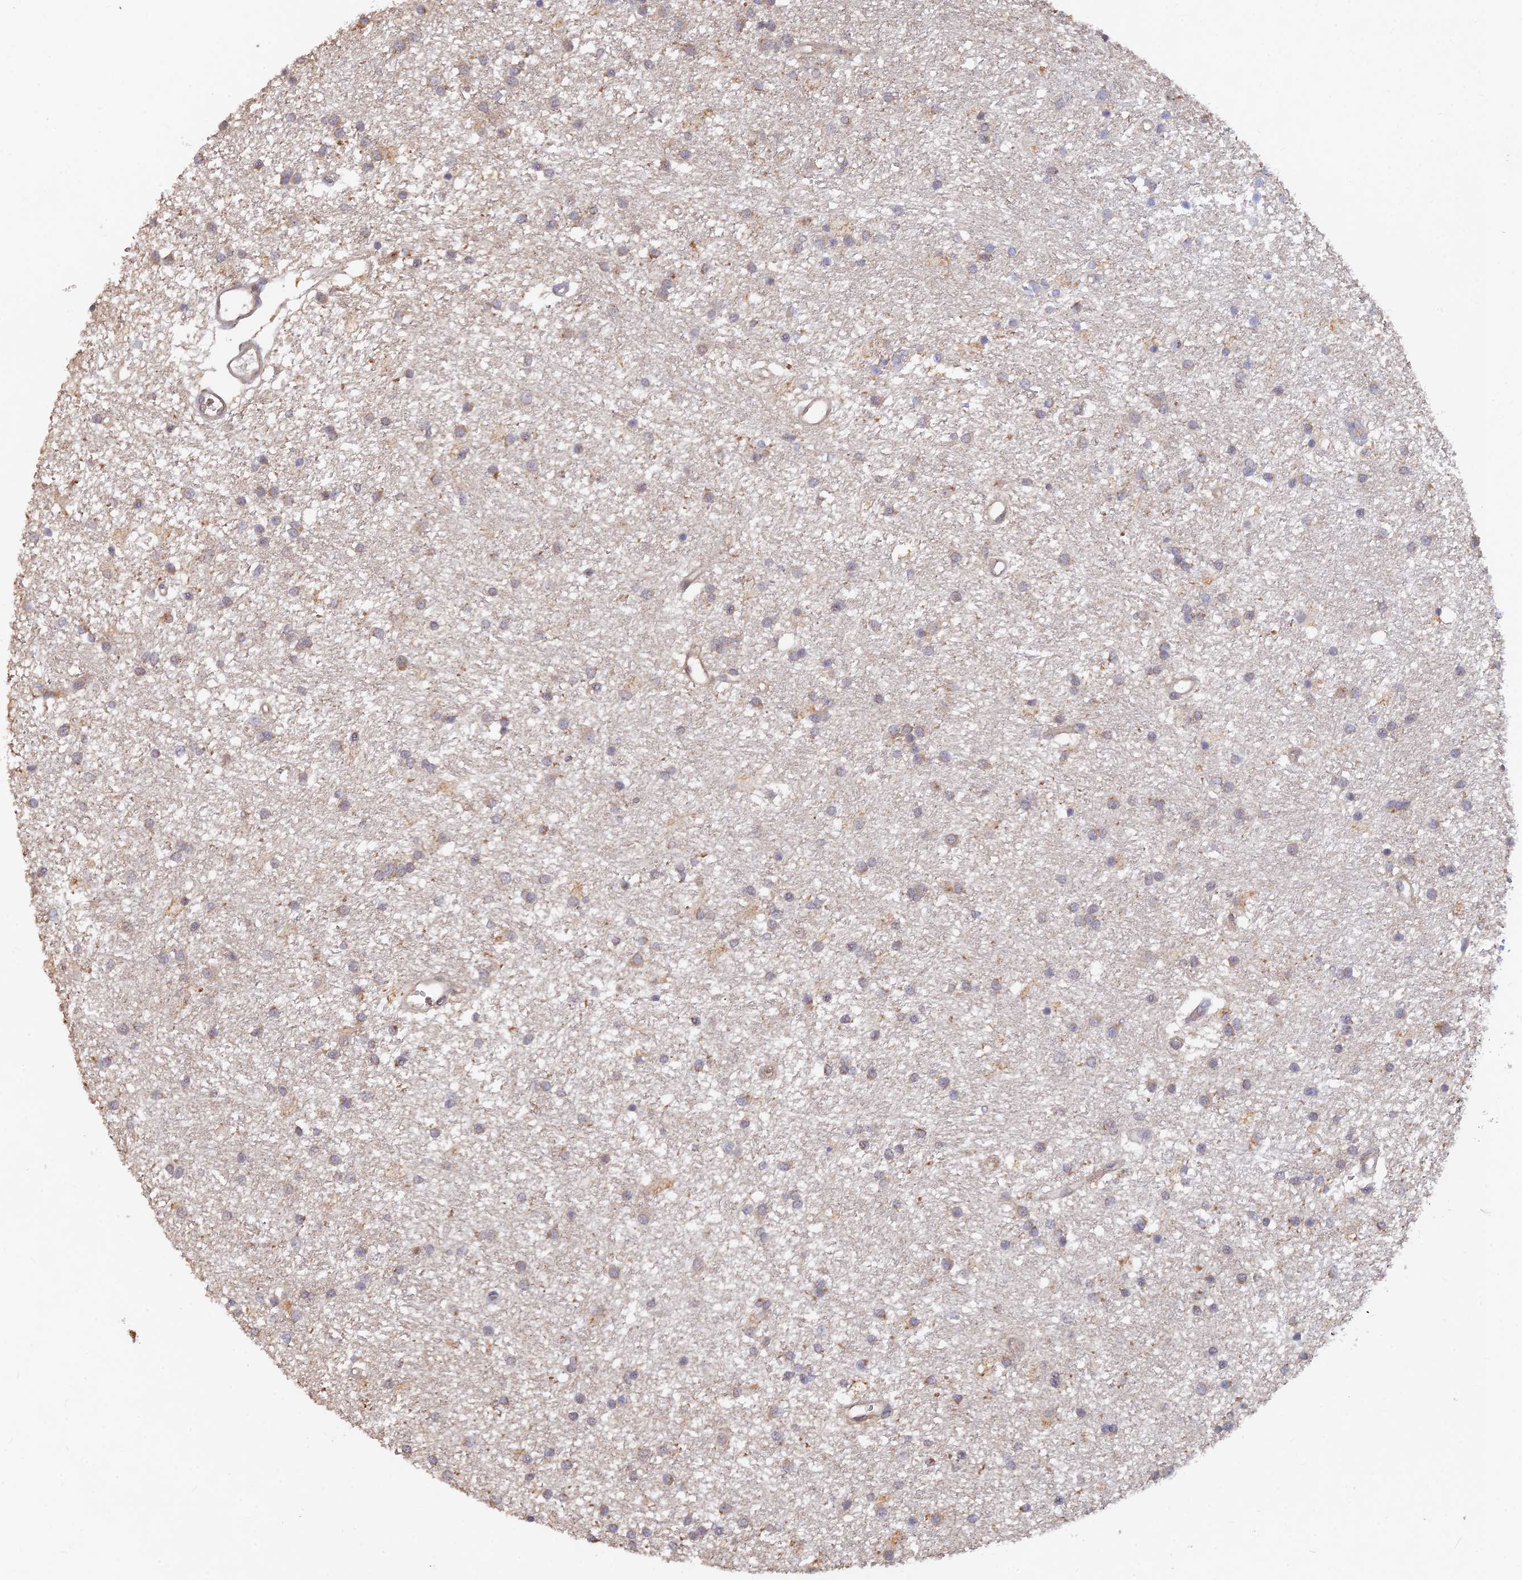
{"staining": {"intensity": "weak", "quantity": "<25%", "location": "cytoplasmic/membranous"}, "tissue": "glioma", "cell_type": "Tumor cells", "image_type": "cancer", "snomed": [{"axis": "morphology", "description": "Glioma, malignant, High grade"}, {"axis": "topography", "description": "Brain"}], "caption": "This is an immunohistochemistry image of malignant glioma (high-grade). There is no positivity in tumor cells.", "gene": "ARRDC1", "patient": {"sex": "male", "age": 77}}